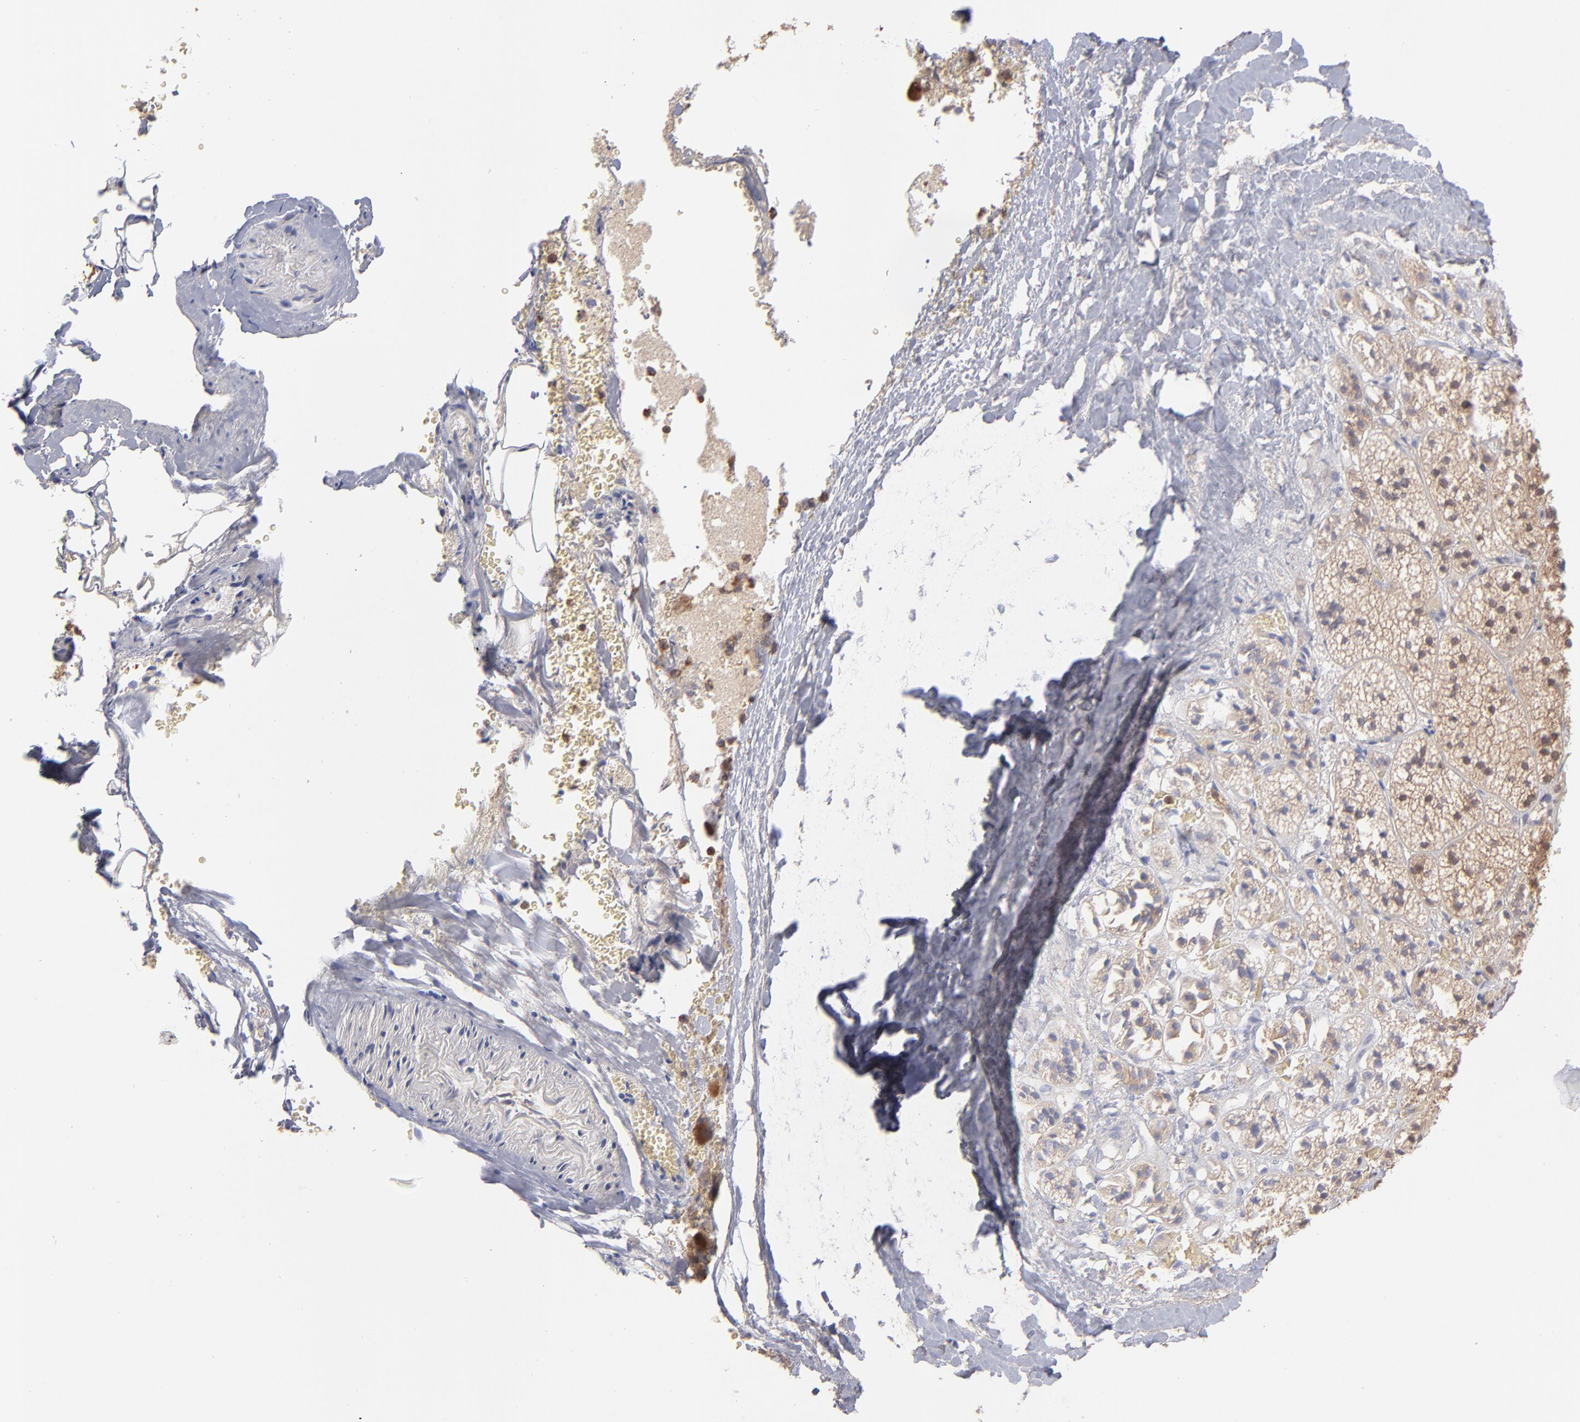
{"staining": {"intensity": "moderate", "quantity": ">75%", "location": "cytoplasmic/membranous"}, "tissue": "adrenal gland", "cell_type": "Glandular cells", "image_type": "normal", "snomed": [{"axis": "morphology", "description": "Normal tissue, NOS"}, {"axis": "topography", "description": "Adrenal gland"}], "caption": "Normal adrenal gland displays moderate cytoplasmic/membranous staining in about >75% of glandular cells, visualized by immunohistochemistry.", "gene": "MAP2K2", "patient": {"sex": "female", "age": 71}}